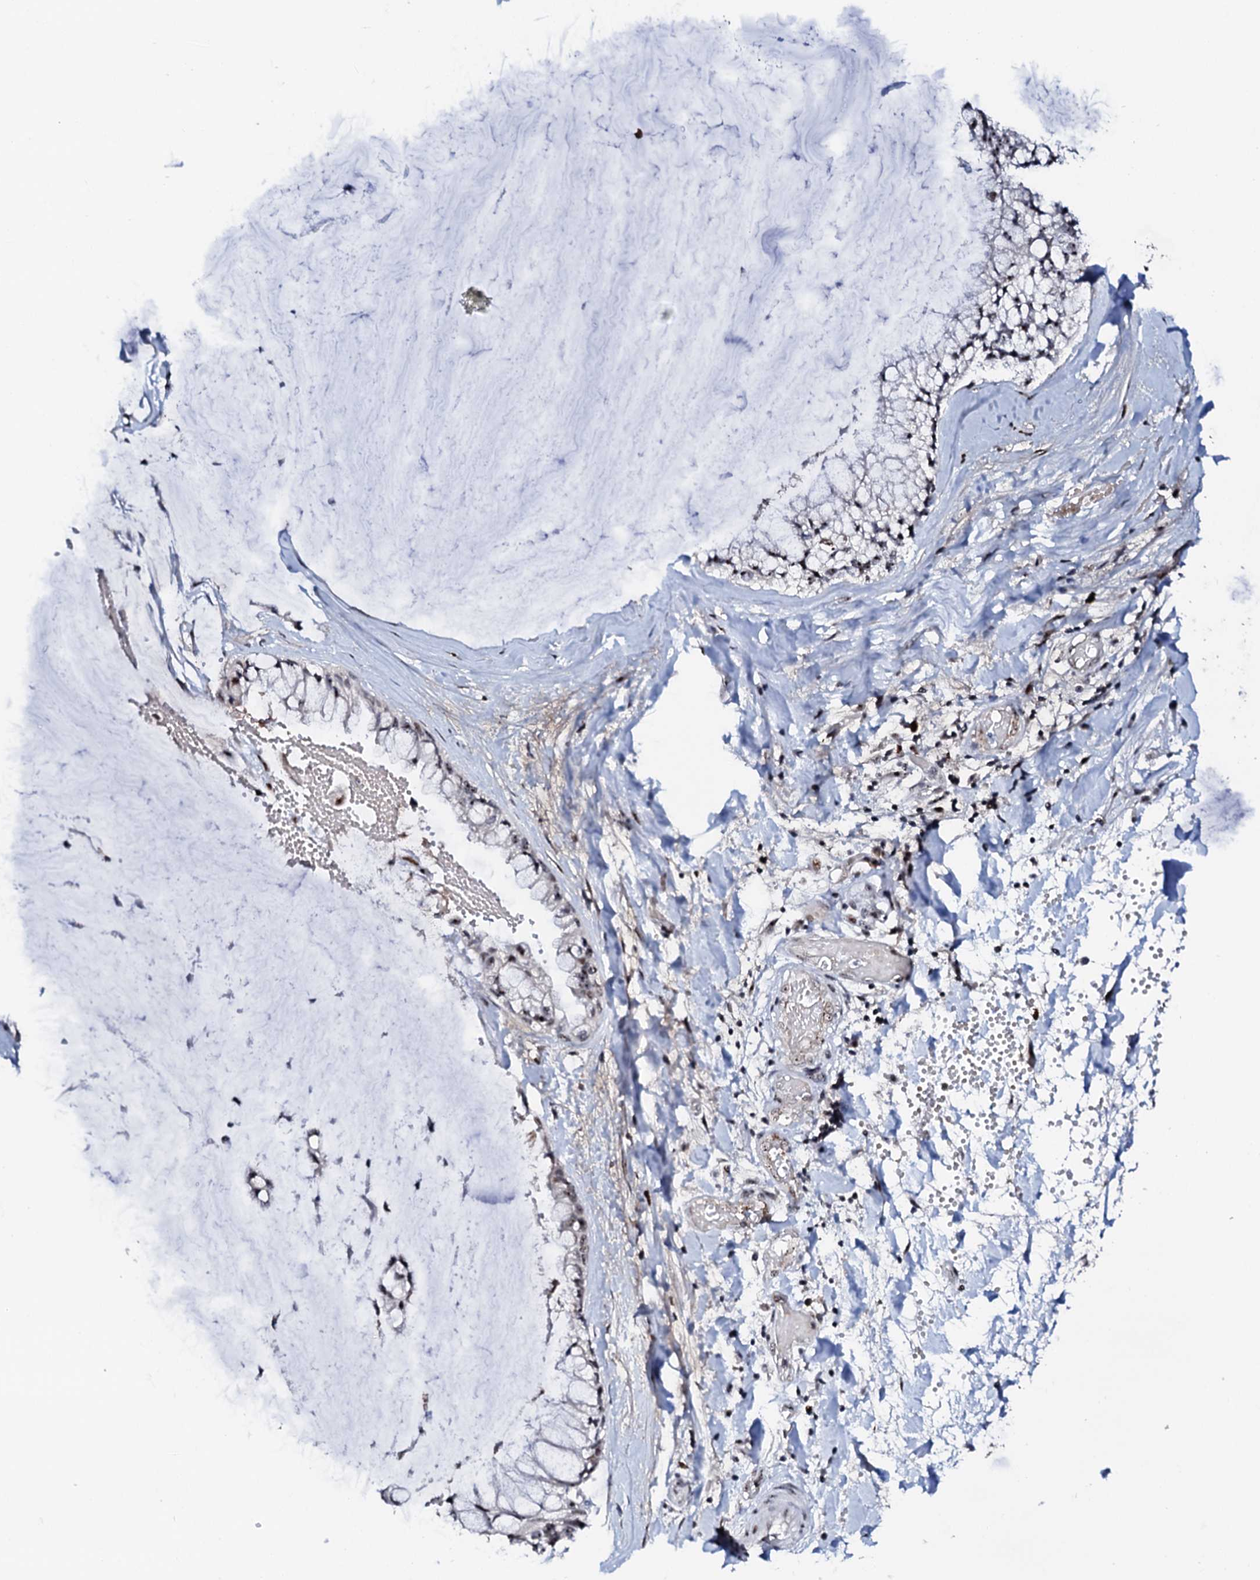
{"staining": {"intensity": "weak", "quantity": "<25%", "location": "nuclear"}, "tissue": "ovarian cancer", "cell_type": "Tumor cells", "image_type": "cancer", "snomed": [{"axis": "morphology", "description": "Cystadenocarcinoma, mucinous, NOS"}, {"axis": "topography", "description": "Ovary"}], "caption": "This is an IHC image of human ovarian mucinous cystadenocarcinoma. There is no positivity in tumor cells.", "gene": "NEUROG3", "patient": {"sex": "female", "age": 39}}